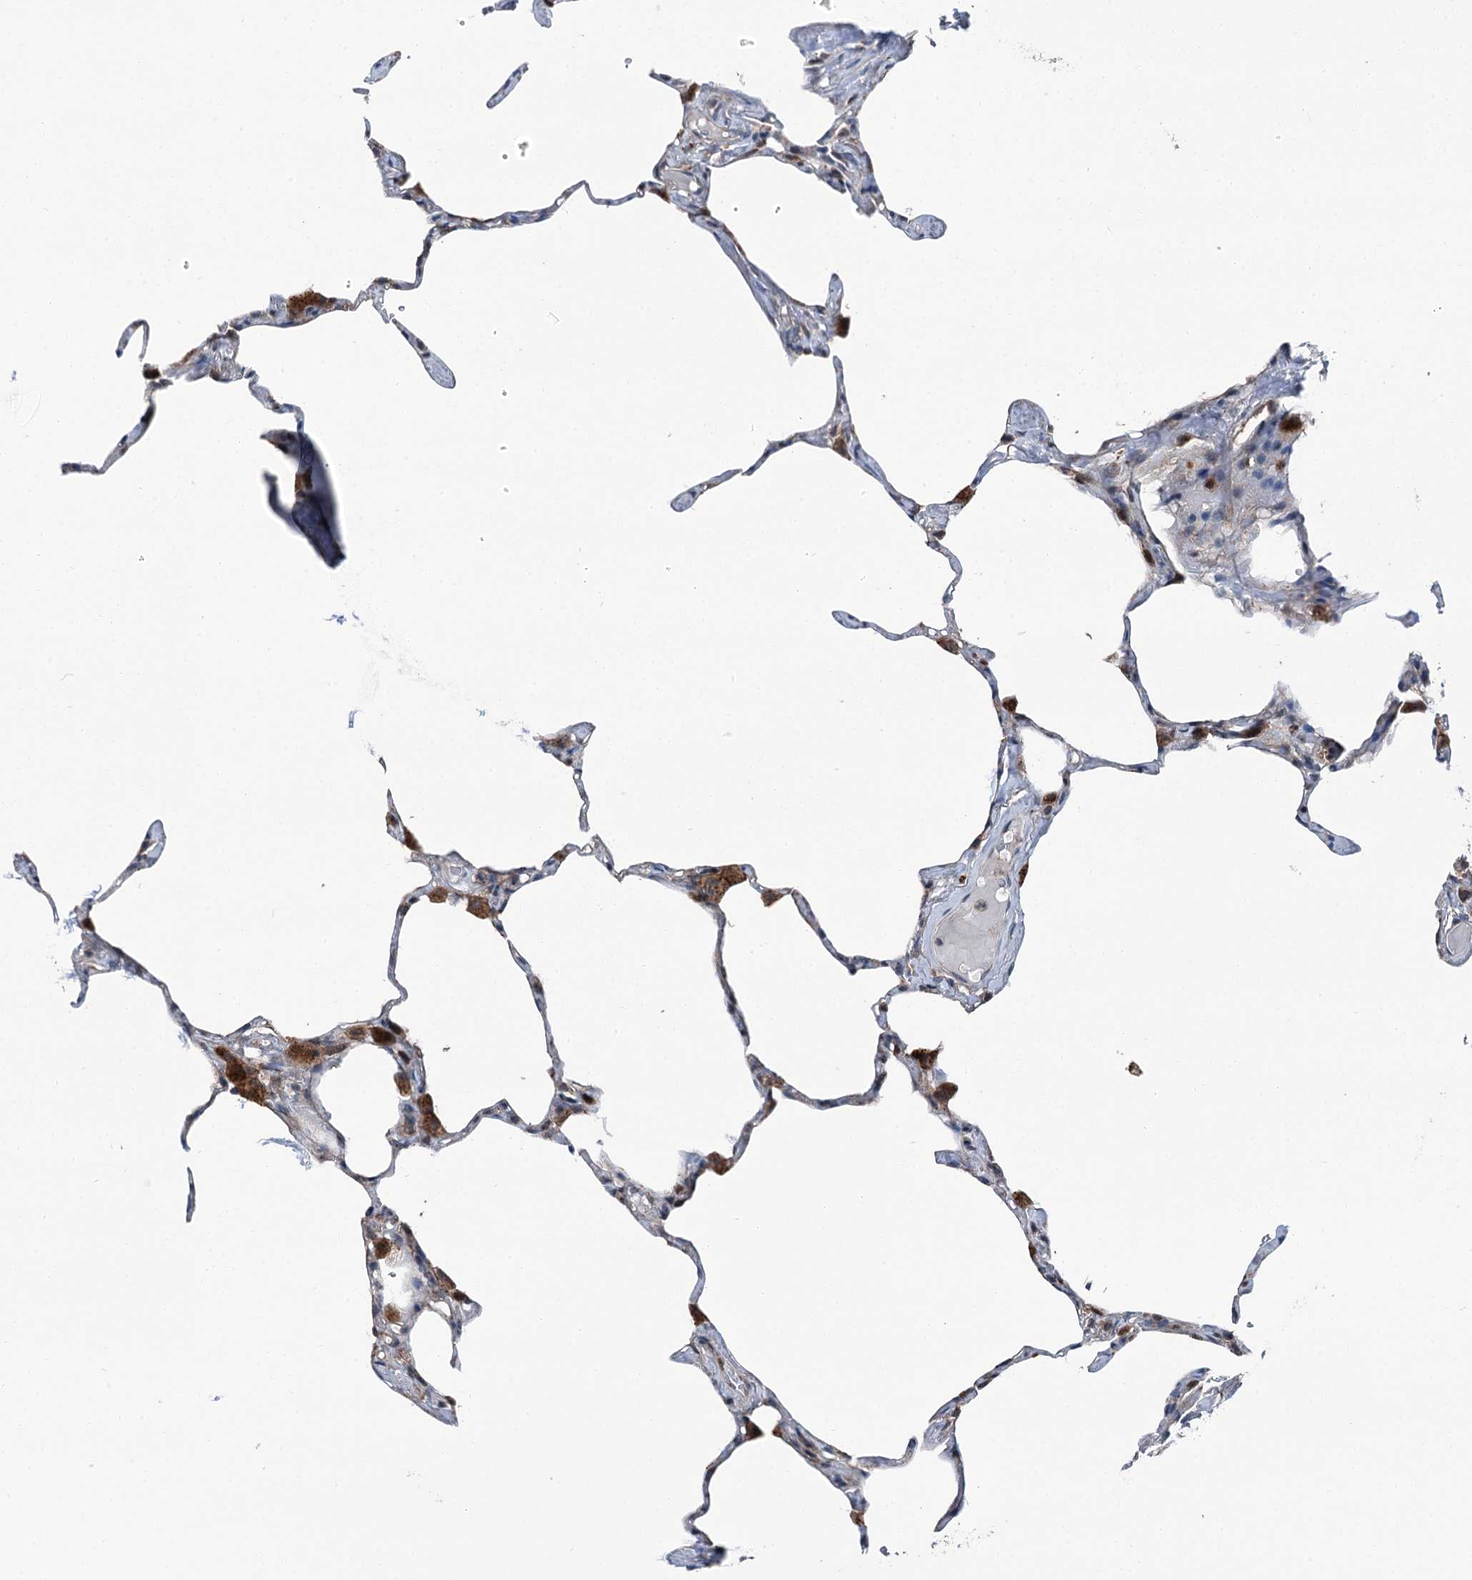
{"staining": {"intensity": "negative", "quantity": "none", "location": "none"}, "tissue": "lung", "cell_type": "Alveolar cells", "image_type": "normal", "snomed": [{"axis": "morphology", "description": "Normal tissue, NOS"}, {"axis": "topography", "description": "Lung"}], "caption": "Immunohistochemistry photomicrograph of unremarkable lung: human lung stained with DAB exhibits no significant protein expression in alveolar cells. (Brightfield microscopy of DAB (3,3'-diaminobenzidine) immunohistochemistry at high magnification).", "gene": "POLR1D", "patient": {"sex": "male", "age": 65}}